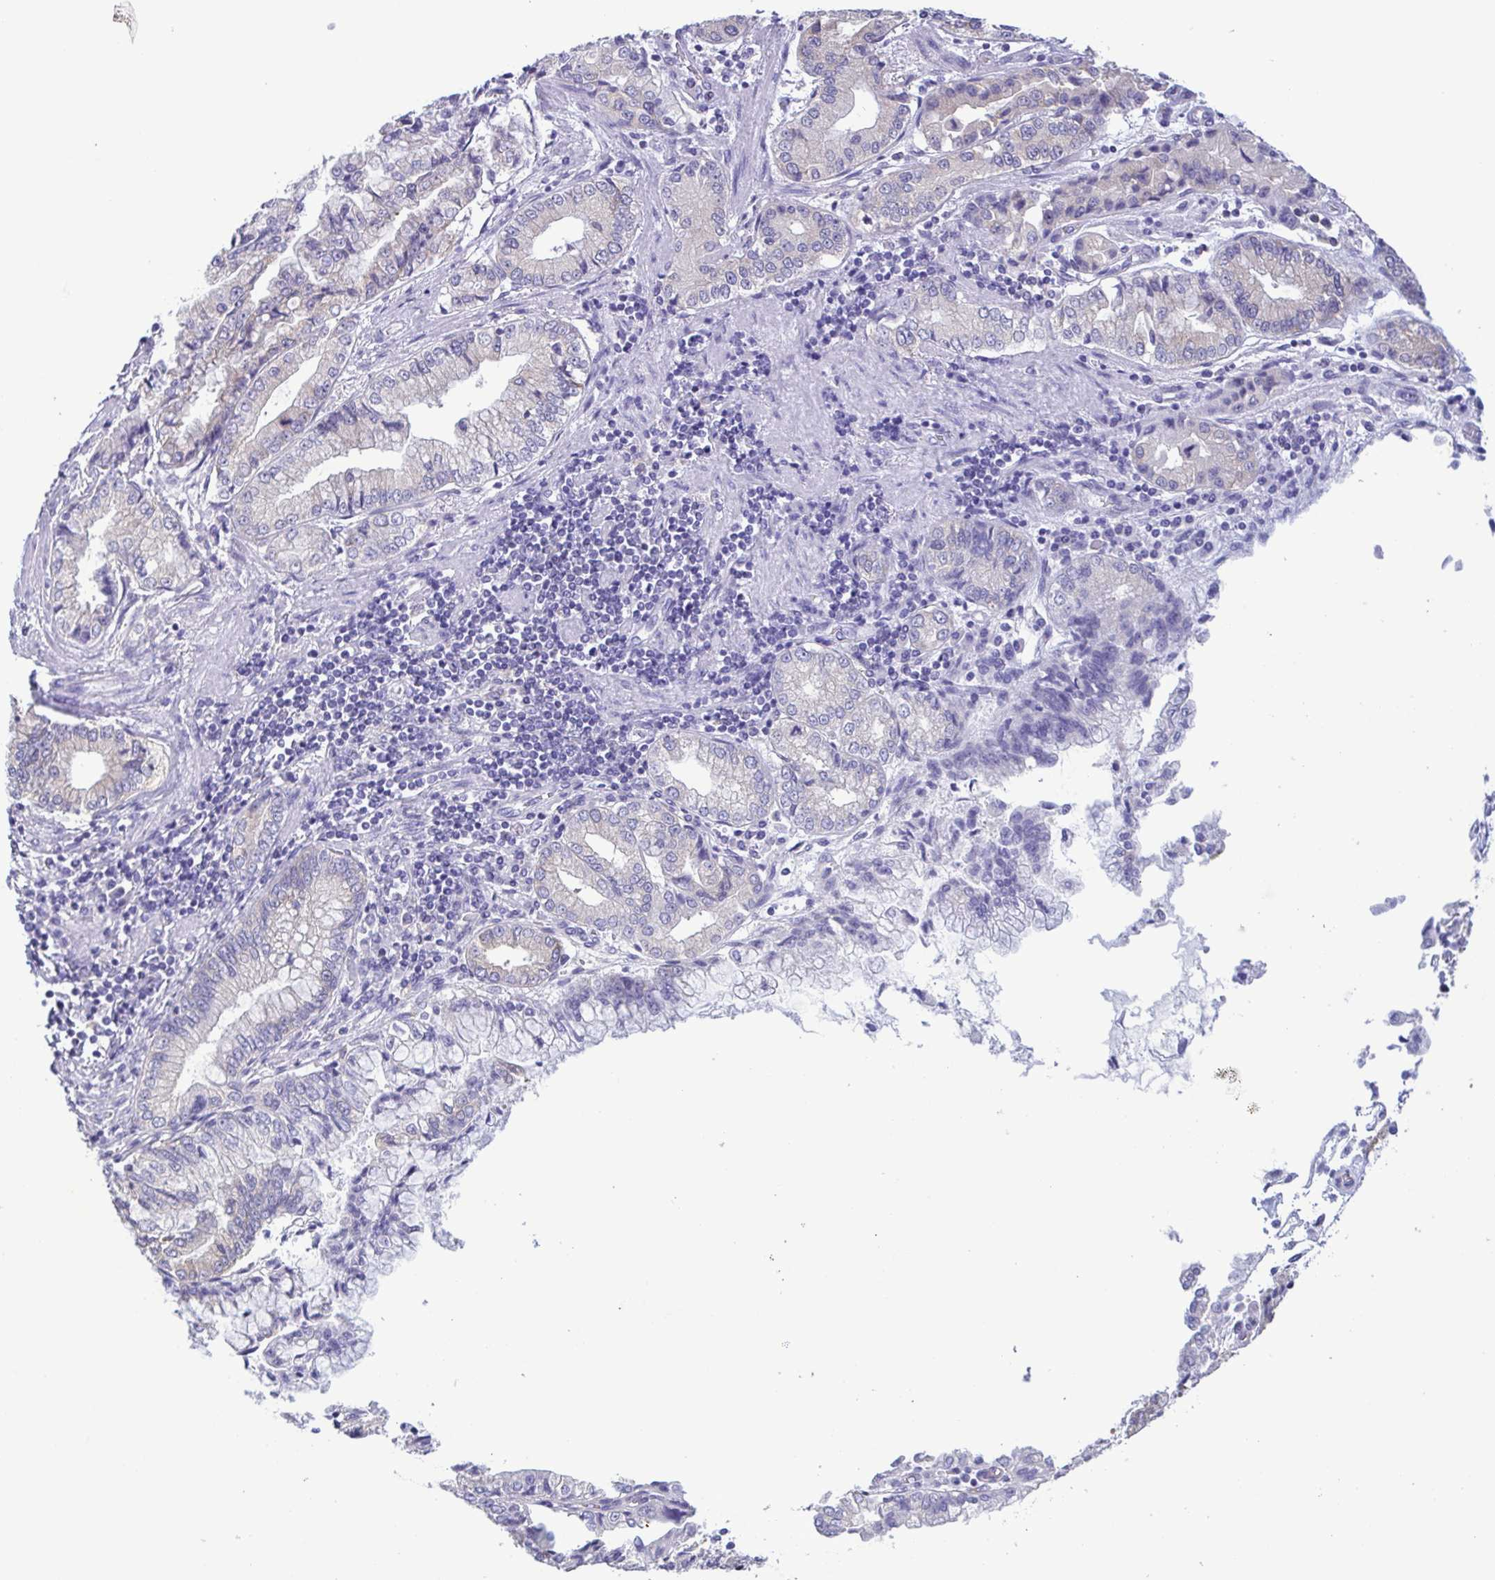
{"staining": {"intensity": "weak", "quantity": "<25%", "location": "cytoplasmic/membranous"}, "tissue": "stomach cancer", "cell_type": "Tumor cells", "image_type": "cancer", "snomed": [{"axis": "morphology", "description": "Adenocarcinoma, NOS"}, {"axis": "topography", "description": "Stomach, upper"}], "caption": "This is an IHC micrograph of stomach cancer (adenocarcinoma). There is no positivity in tumor cells.", "gene": "TNNI3", "patient": {"sex": "female", "age": 74}}